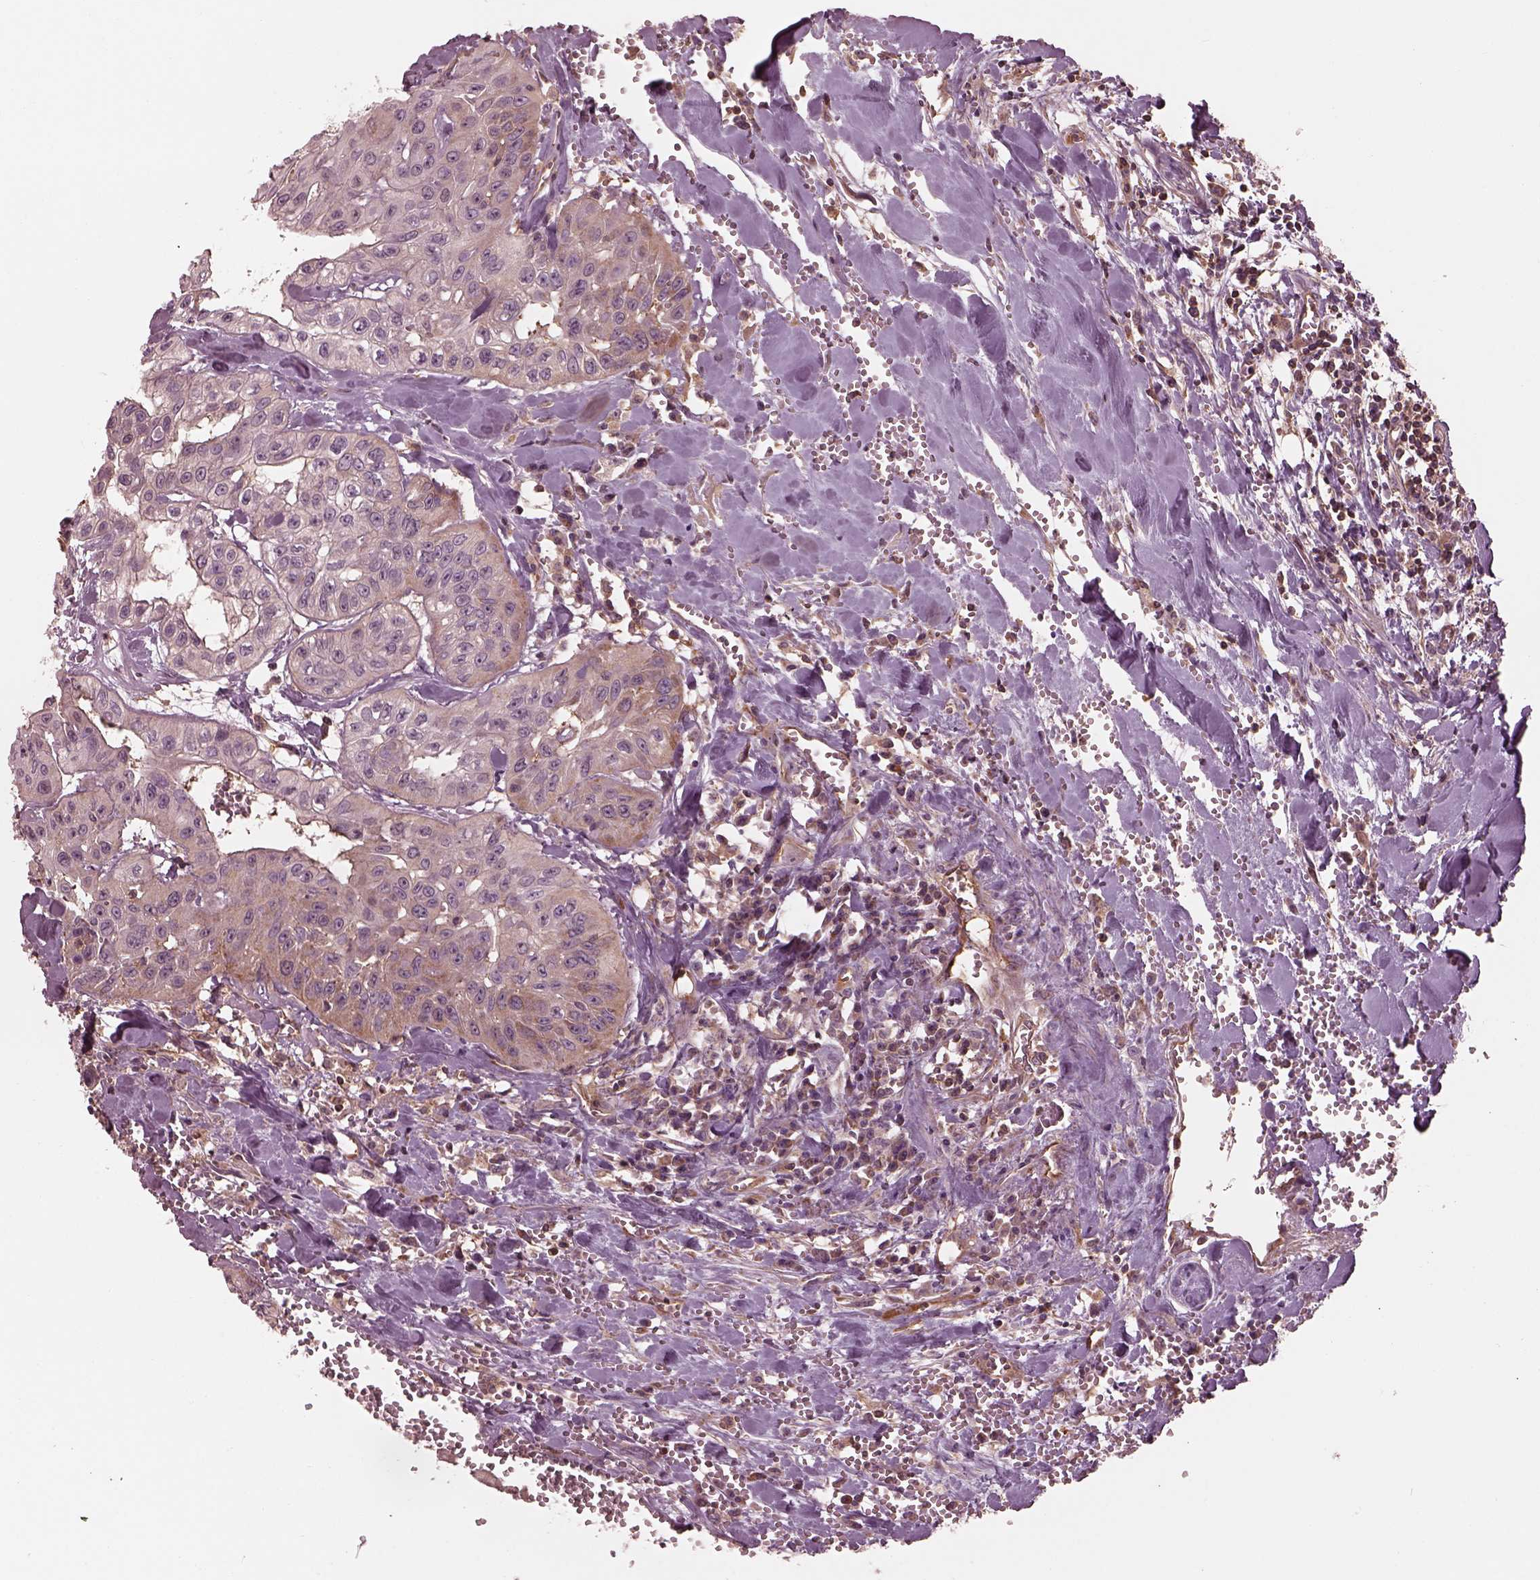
{"staining": {"intensity": "moderate", "quantity": "25%-75%", "location": "cytoplasmic/membranous"}, "tissue": "head and neck cancer", "cell_type": "Tumor cells", "image_type": "cancer", "snomed": [{"axis": "morphology", "description": "Adenocarcinoma, NOS"}, {"axis": "topography", "description": "Head-Neck"}], "caption": "Head and neck adenocarcinoma stained with DAB IHC demonstrates medium levels of moderate cytoplasmic/membranous expression in about 25%-75% of tumor cells.", "gene": "STK33", "patient": {"sex": "male", "age": 73}}